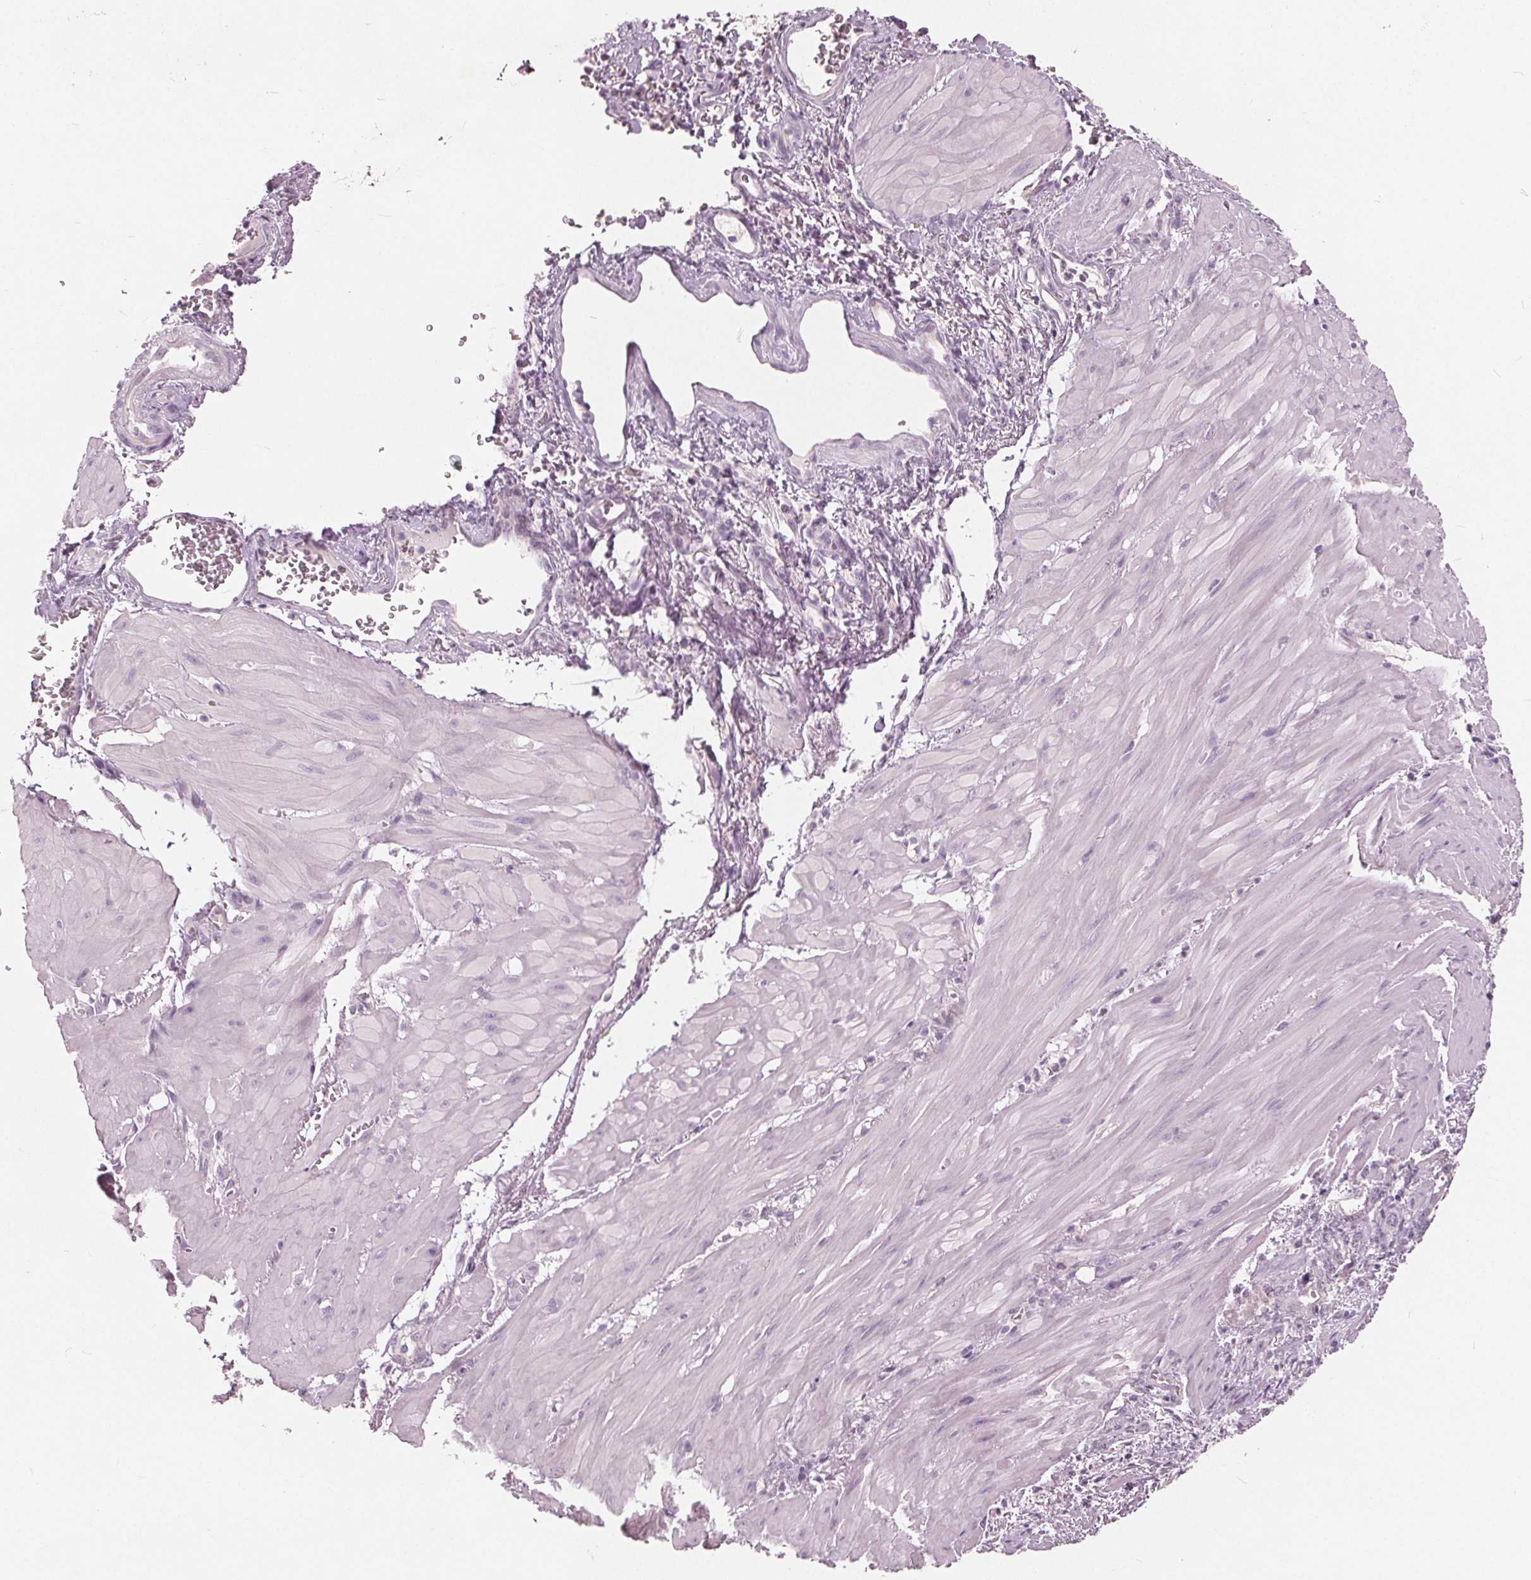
{"staining": {"intensity": "negative", "quantity": "none", "location": "none"}, "tissue": "stomach cancer", "cell_type": "Tumor cells", "image_type": "cancer", "snomed": [{"axis": "morphology", "description": "Normal tissue, NOS"}, {"axis": "morphology", "description": "Adenocarcinoma, NOS"}, {"axis": "topography", "description": "Esophagus"}, {"axis": "topography", "description": "Stomach, upper"}], "caption": "A photomicrograph of stomach adenocarcinoma stained for a protein demonstrates no brown staining in tumor cells.", "gene": "TKFC", "patient": {"sex": "male", "age": 74}}